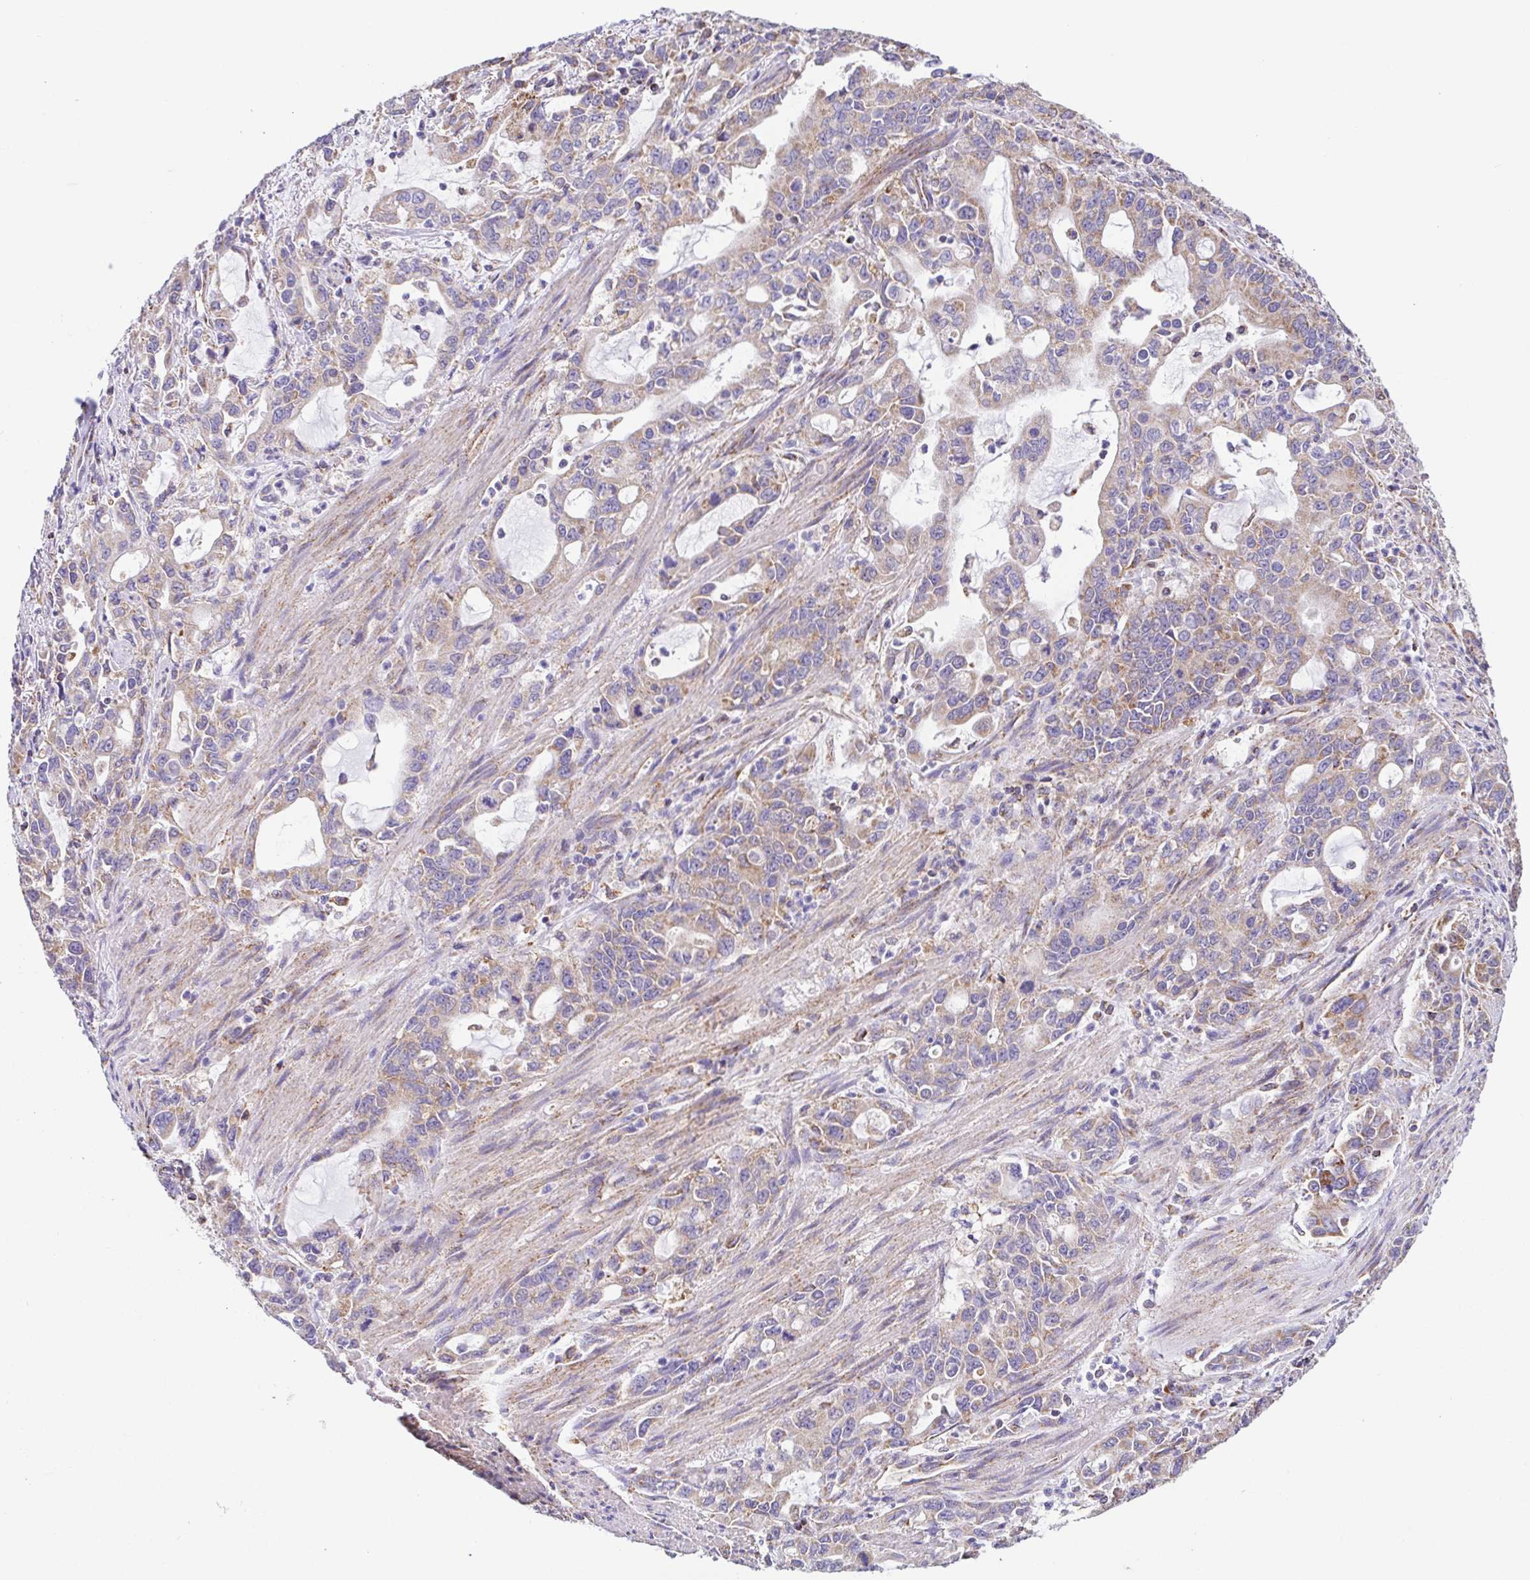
{"staining": {"intensity": "weak", "quantity": ">75%", "location": "cytoplasmic/membranous"}, "tissue": "stomach cancer", "cell_type": "Tumor cells", "image_type": "cancer", "snomed": [{"axis": "morphology", "description": "Adenocarcinoma, NOS"}, {"axis": "topography", "description": "Stomach, upper"}], "caption": "There is low levels of weak cytoplasmic/membranous staining in tumor cells of stomach cancer, as demonstrated by immunohistochemical staining (brown color).", "gene": "GINM1", "patient": {"sex": "male", "age": 85}}